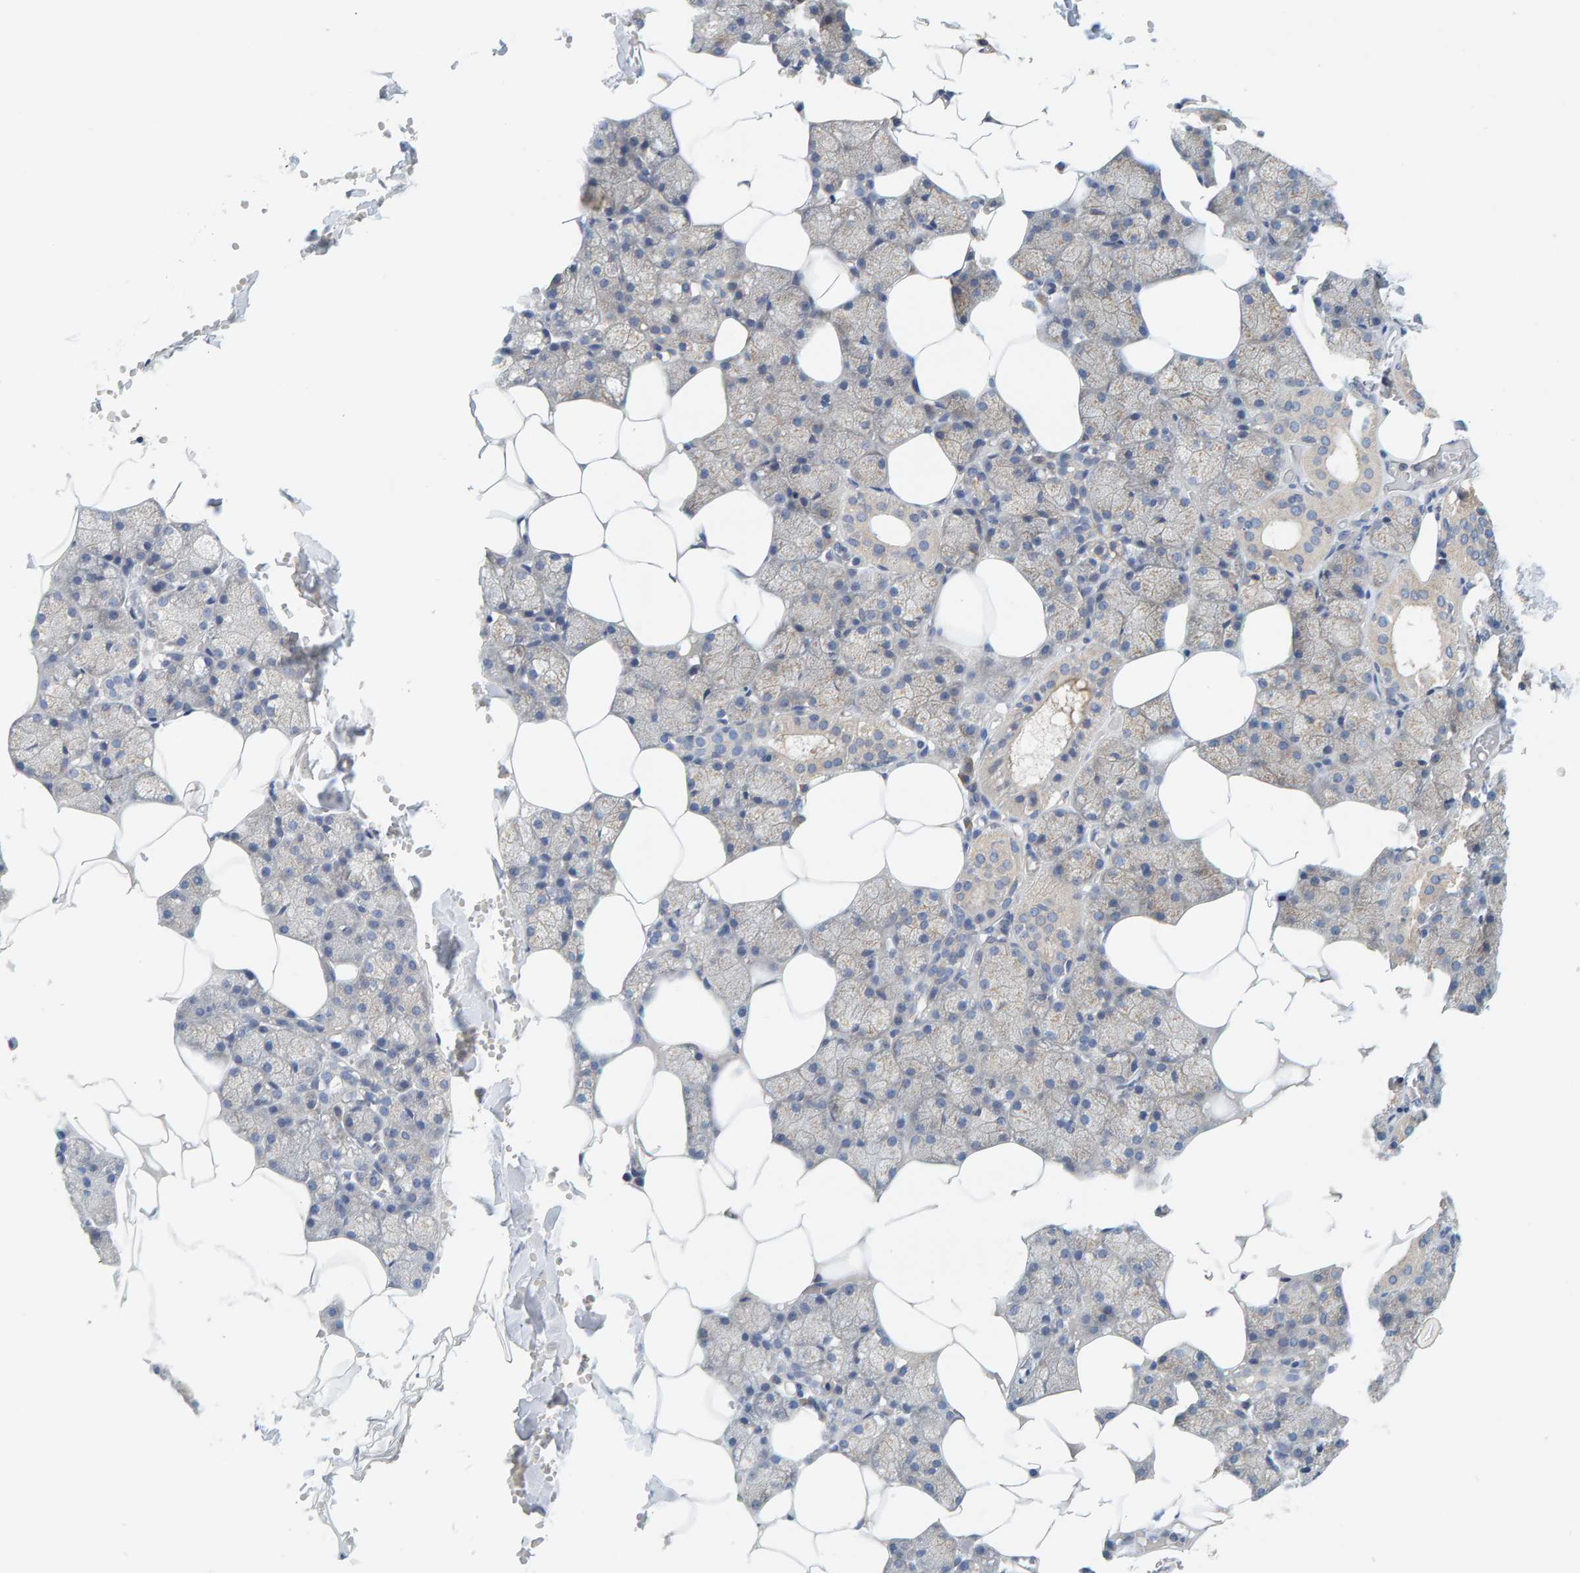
{"staining": {"intensity": "weak", "quantity": "25%-75%", "location": "cytoplasmic/membranous"}, "tissue": "salivary gland", "cell_type": "Glandular cells", "image_type": "normal", "snomed": [{"axis": "morphology", "description": "Normal tissue, NOS"}, {"axis": "topography", "description": "Salivary gland"}], "caption": "This is a histology image of immunohistochemistry (IHC) staining of normal salivary gland, which shows weak staining in the cytoplasmic/membranous of glandular cells.", "gene": "UBAP1", "patient": {"sex": "male", "age": 62}}